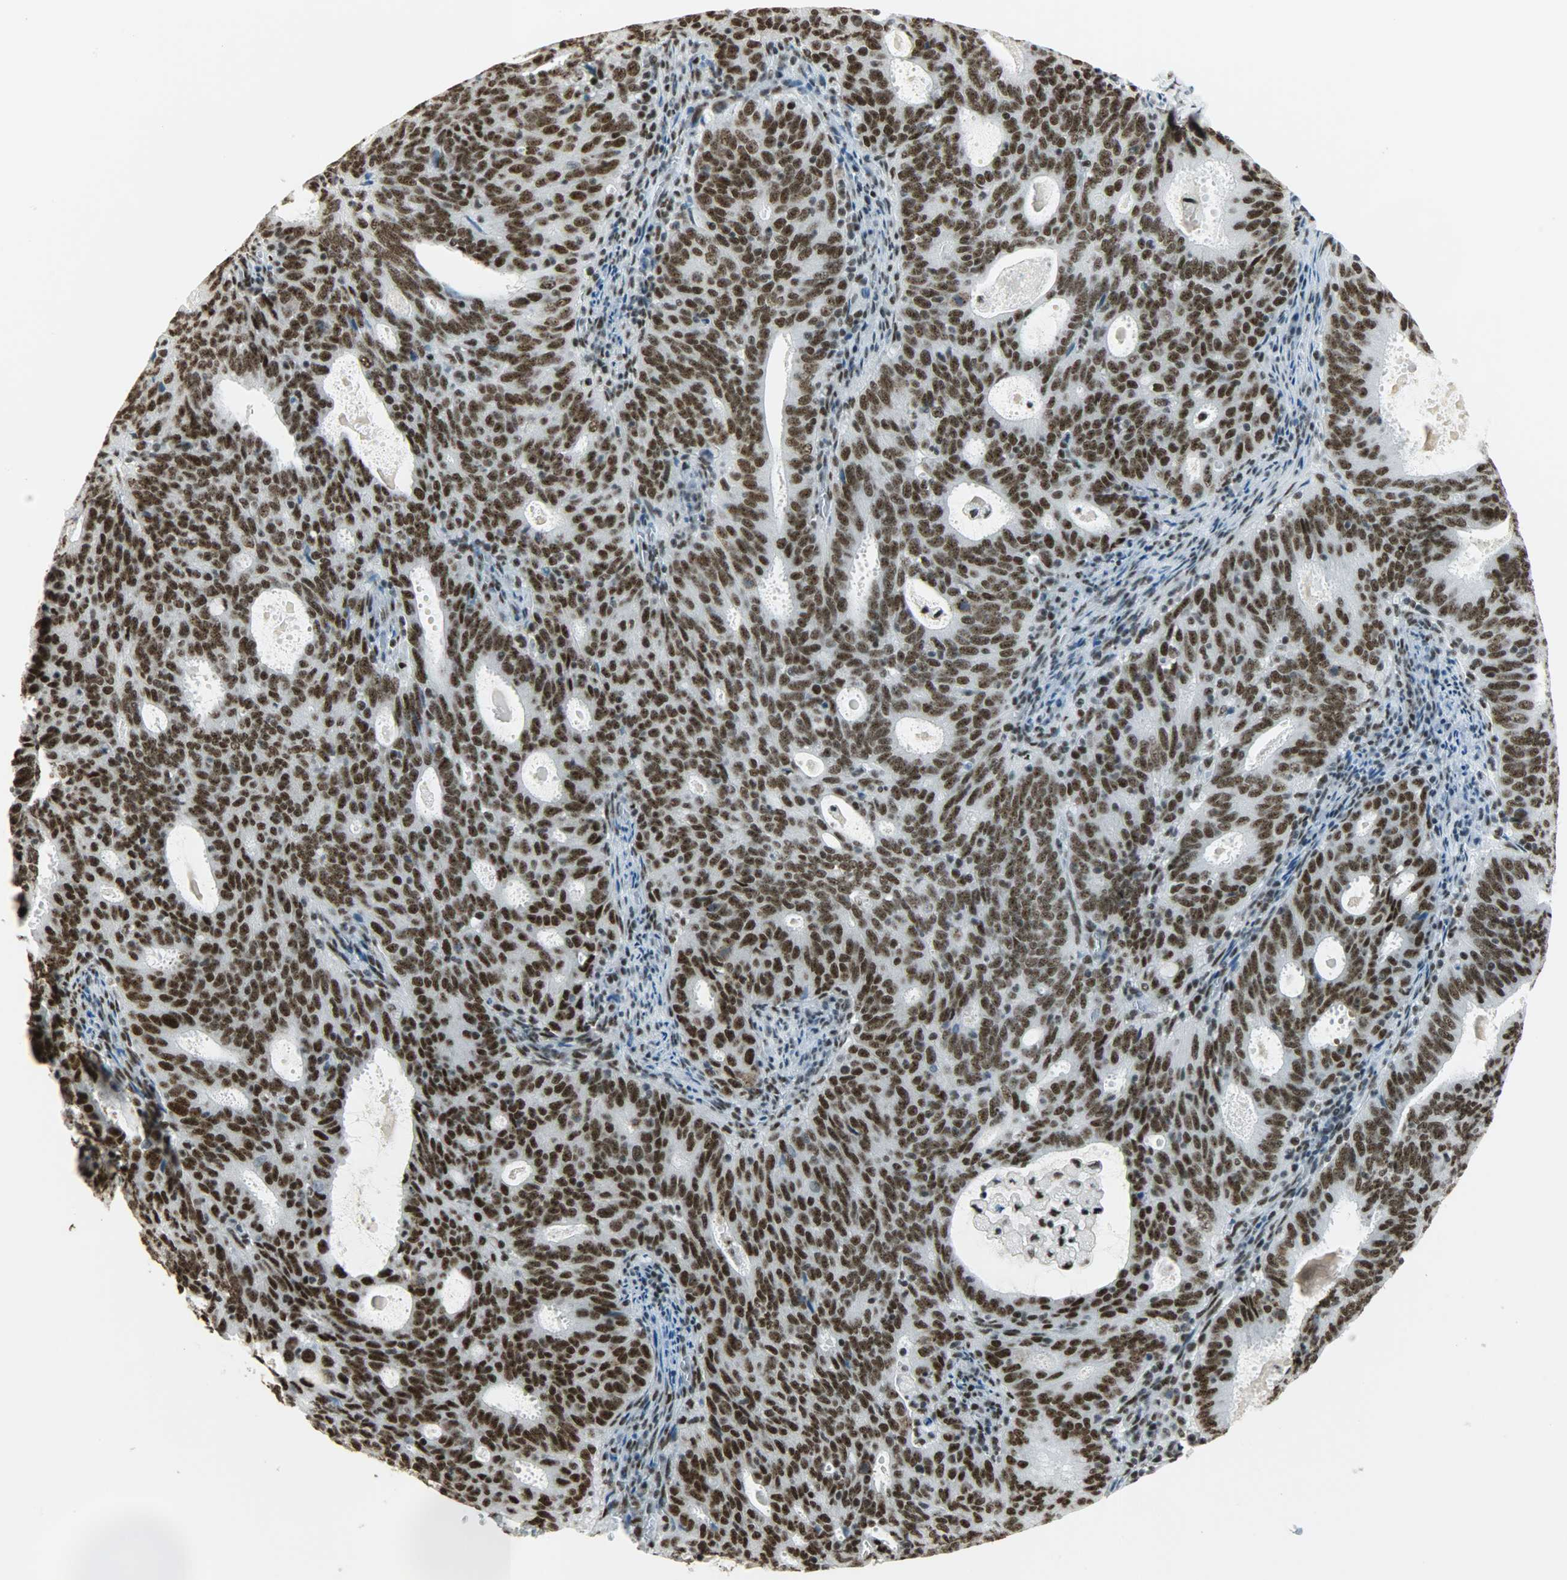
{"staining": {"intensity": "strong", "quantity": ">75%", "location": "nuclear"}, "tissue": "cervical cancer", "cell_type": "Tumor cells", "image_type": "cancer", "snomed": [{"axis": "morphology", "description": "Adenocarcinoma, NOS"}, {"axis": "topography", "description": "Cervix"}], "caption": "The photomicrograph demonstrates a brown stain indicating the presence of a protein in the nuclear of tumor cells in adenocarcinoma (cervical).", "gene": "SNRPA", "patient": {"sex": "female", "age": 44}}